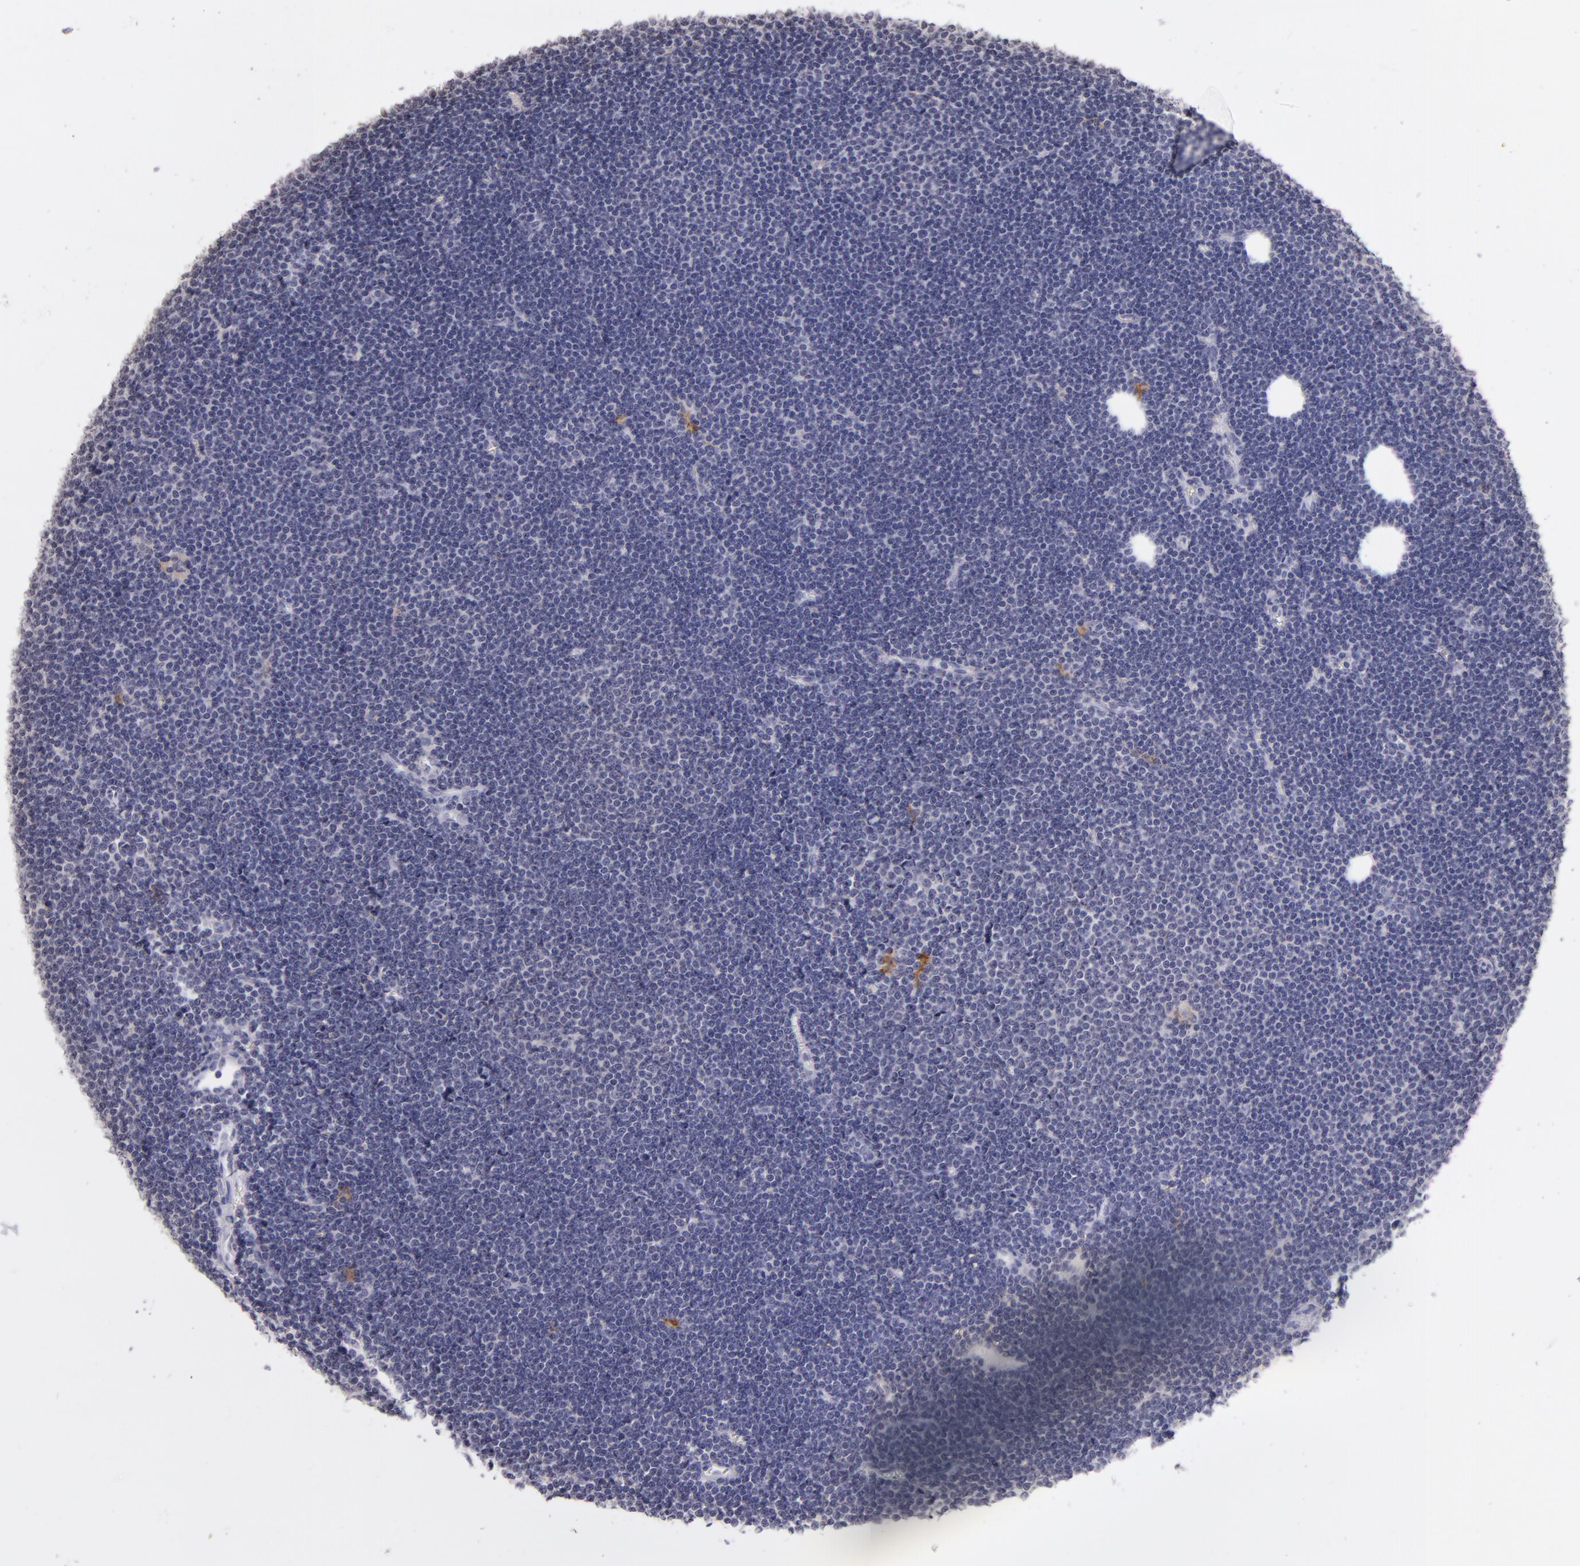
{"staining": {"intensity": "negative", "quantity": "none", "location": "none"}, "tissue": "lymphoma", "cell_type": "Tumor cells", "image_type": "cancer", "snomed": [{"axis": "morphology", "description": "Malignant lymphoma, non-Hodgkin's type, Low grade"}, {"axis": "topography", "description": "Lymph node"}], "caption": "Micrograph shows no protein staining in tumor cells of lymphoma tissue.", "gene": "CD40", "patient": {"sex": "female", "age": 73}}